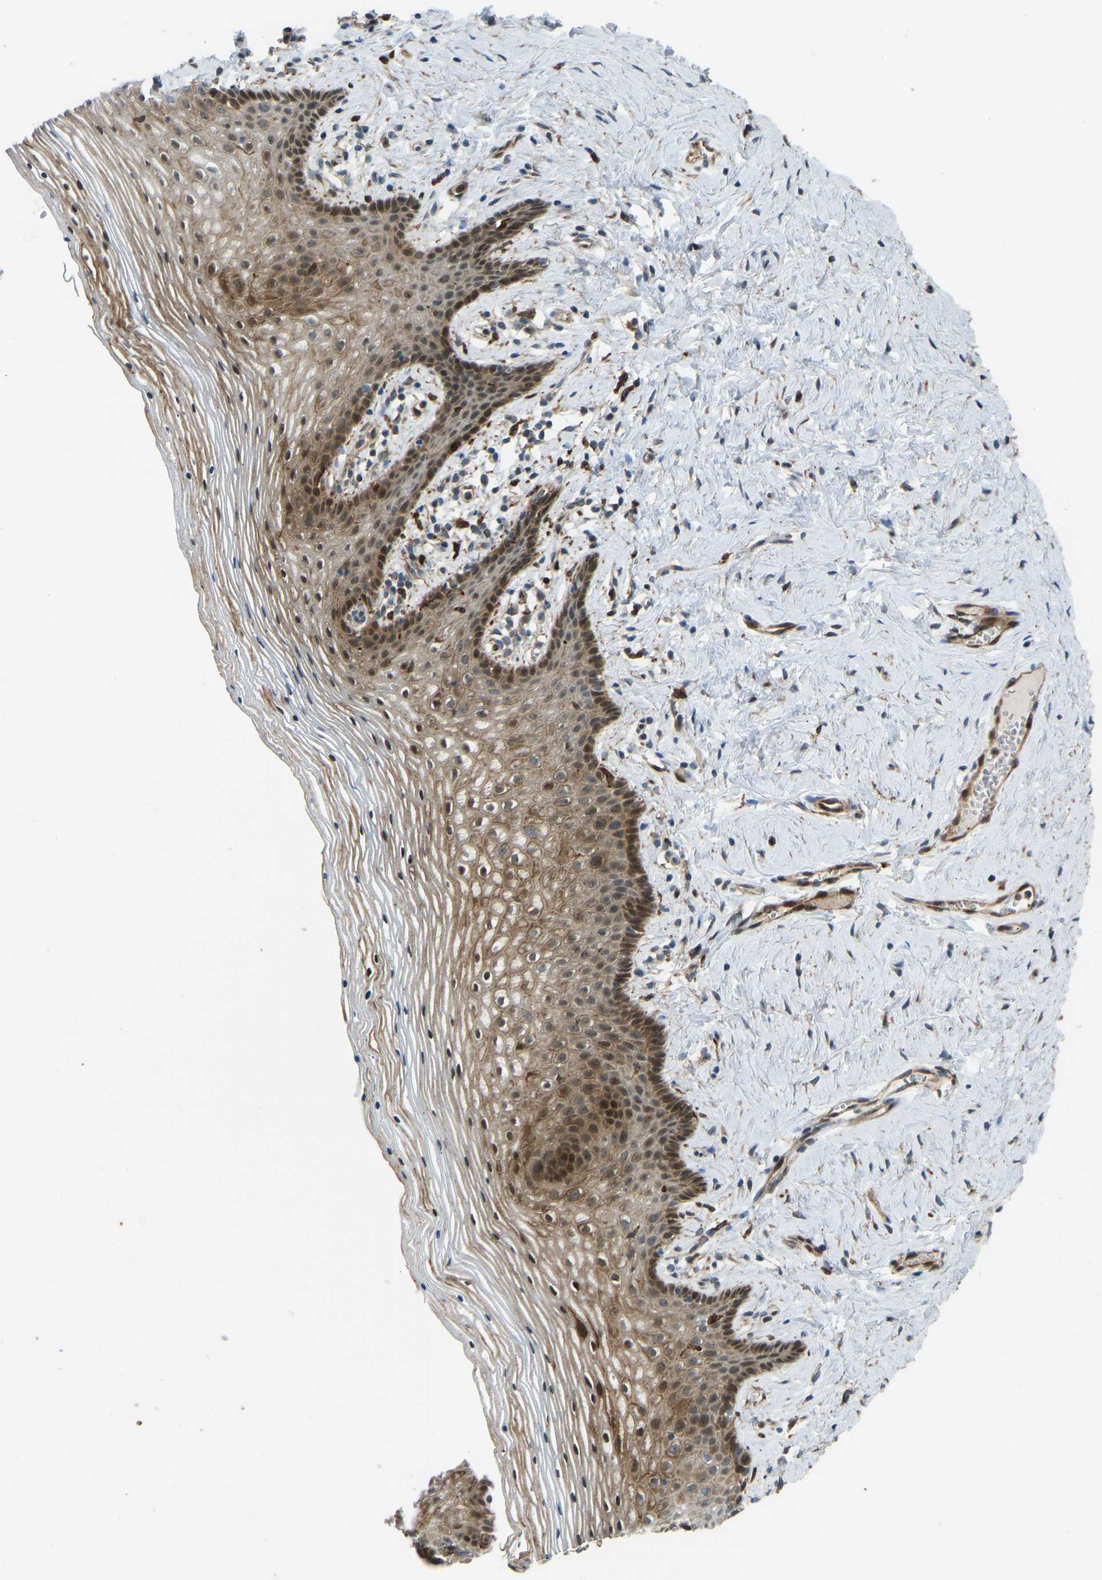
{"staining": {"intensity": "moderate", "quantity": "25%-75%", "location": "cytoplasmic/membranous,nuclear"}, "tissue": "vagina", "cell_type": "Squamous epithelial cells", "image_type": "normal", "snomed": [{"axis": "morphology", "description": "Normal tissue, NOS"}, {"axis": "topography", "description": "Vagina"}], "caption": "Moderate cytoplasmic/membranous,nuclear staining is appreciated in approximately 25%-75% of squamous epithelial cells in unremarkable vagina.", "gene": "OS9", "patient": {"sex": "female", "age": 32}}